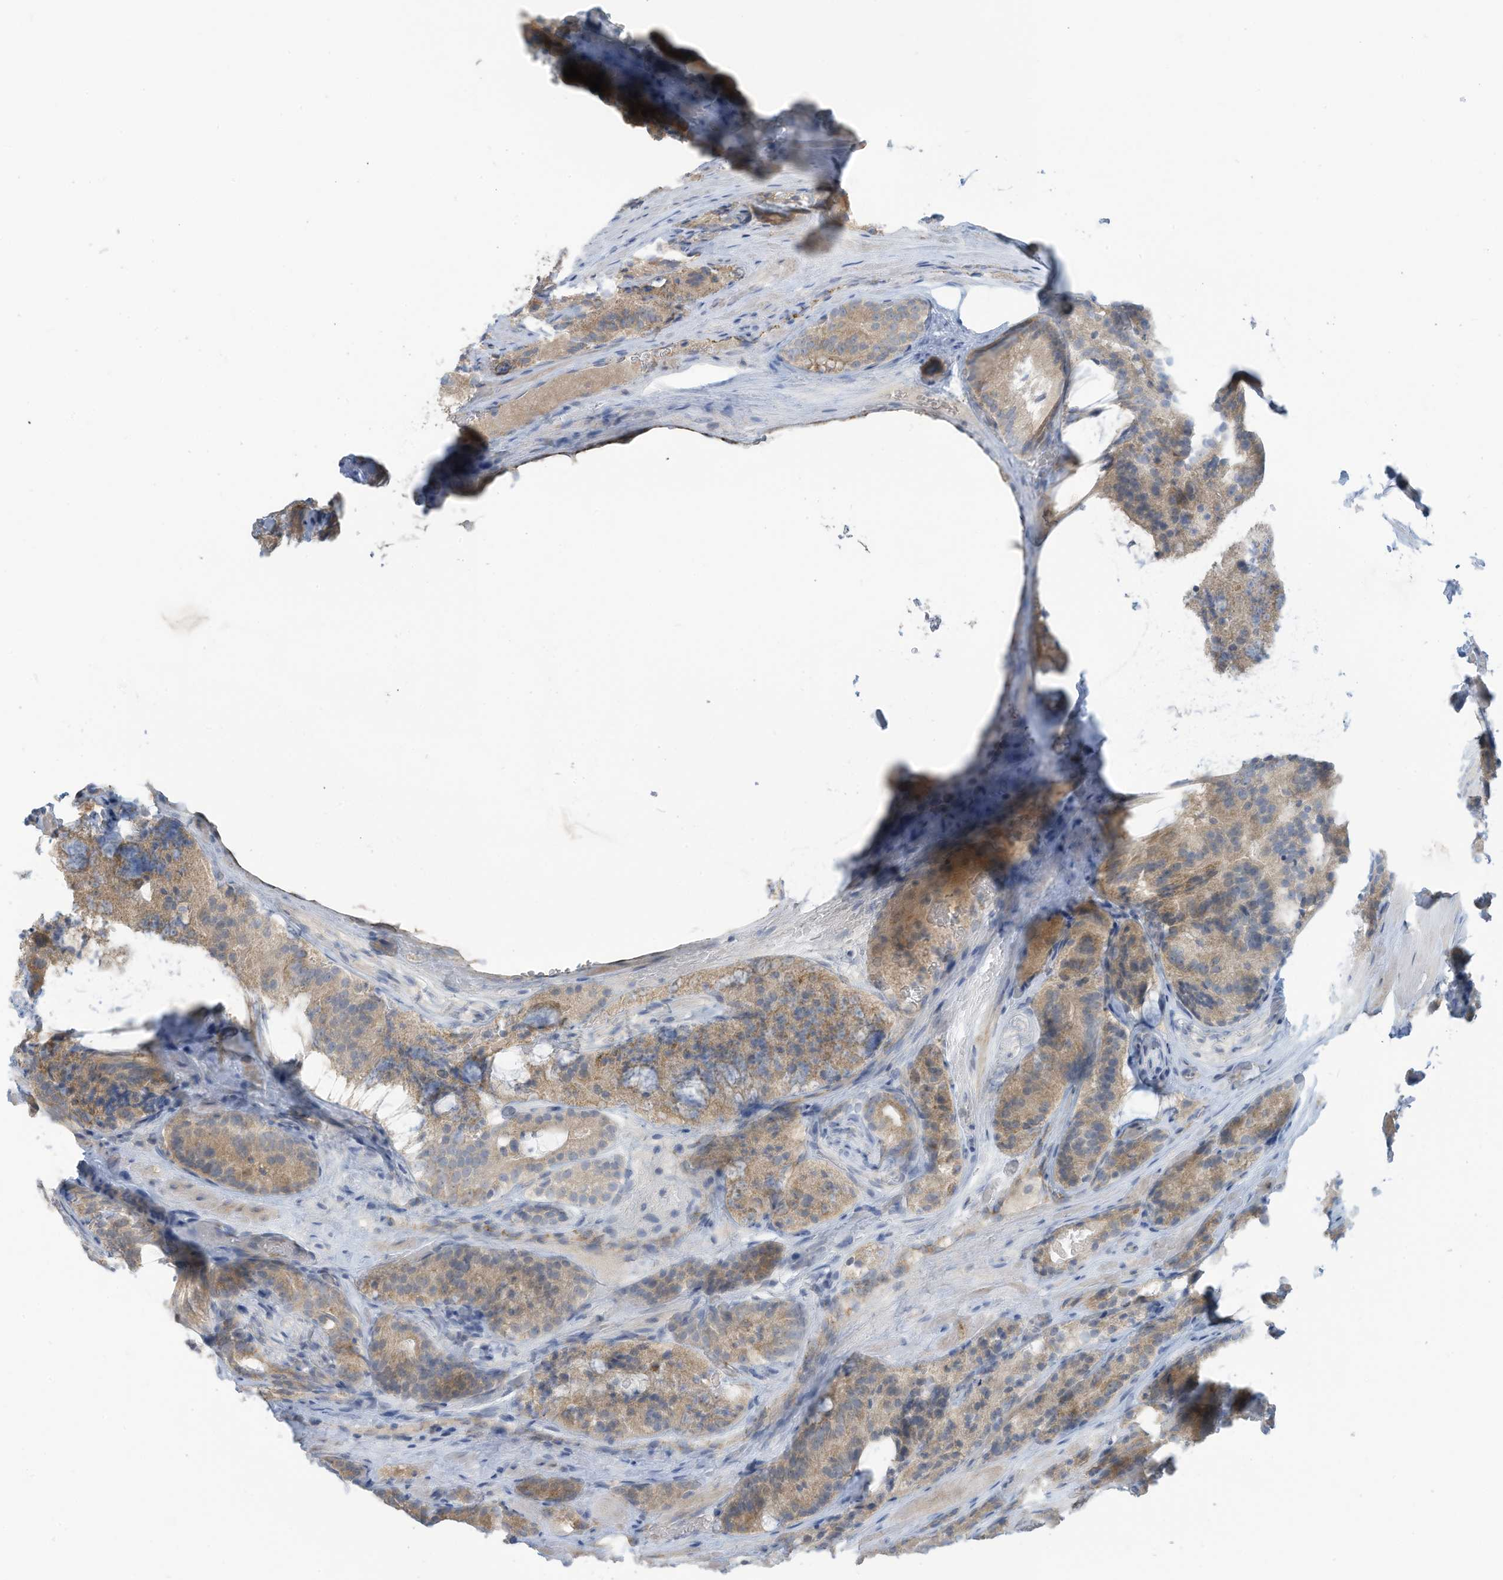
{"staining": {"intensity": "weak", "quantity": ">75%", "location": "cytoplasmic/membranous"}, "tissue": "prostate cancer", "cell_type": "Tumor cells", "image_type": "cancer", "snomed": [{"axis": "morphology", "description": "Adenocarcinoma, High grade"}, {"axis": "topography", "description": "Prostate"}], "caption": "Brown immunohistochemical staining in high-grade adenocarcinoma (prostate) demonstrates weak cytoplasmic/membranous expression in about >75% of tumor cells.", "gene": "SCGB1D2", "patient": {"sex": "male", "age": 57}}